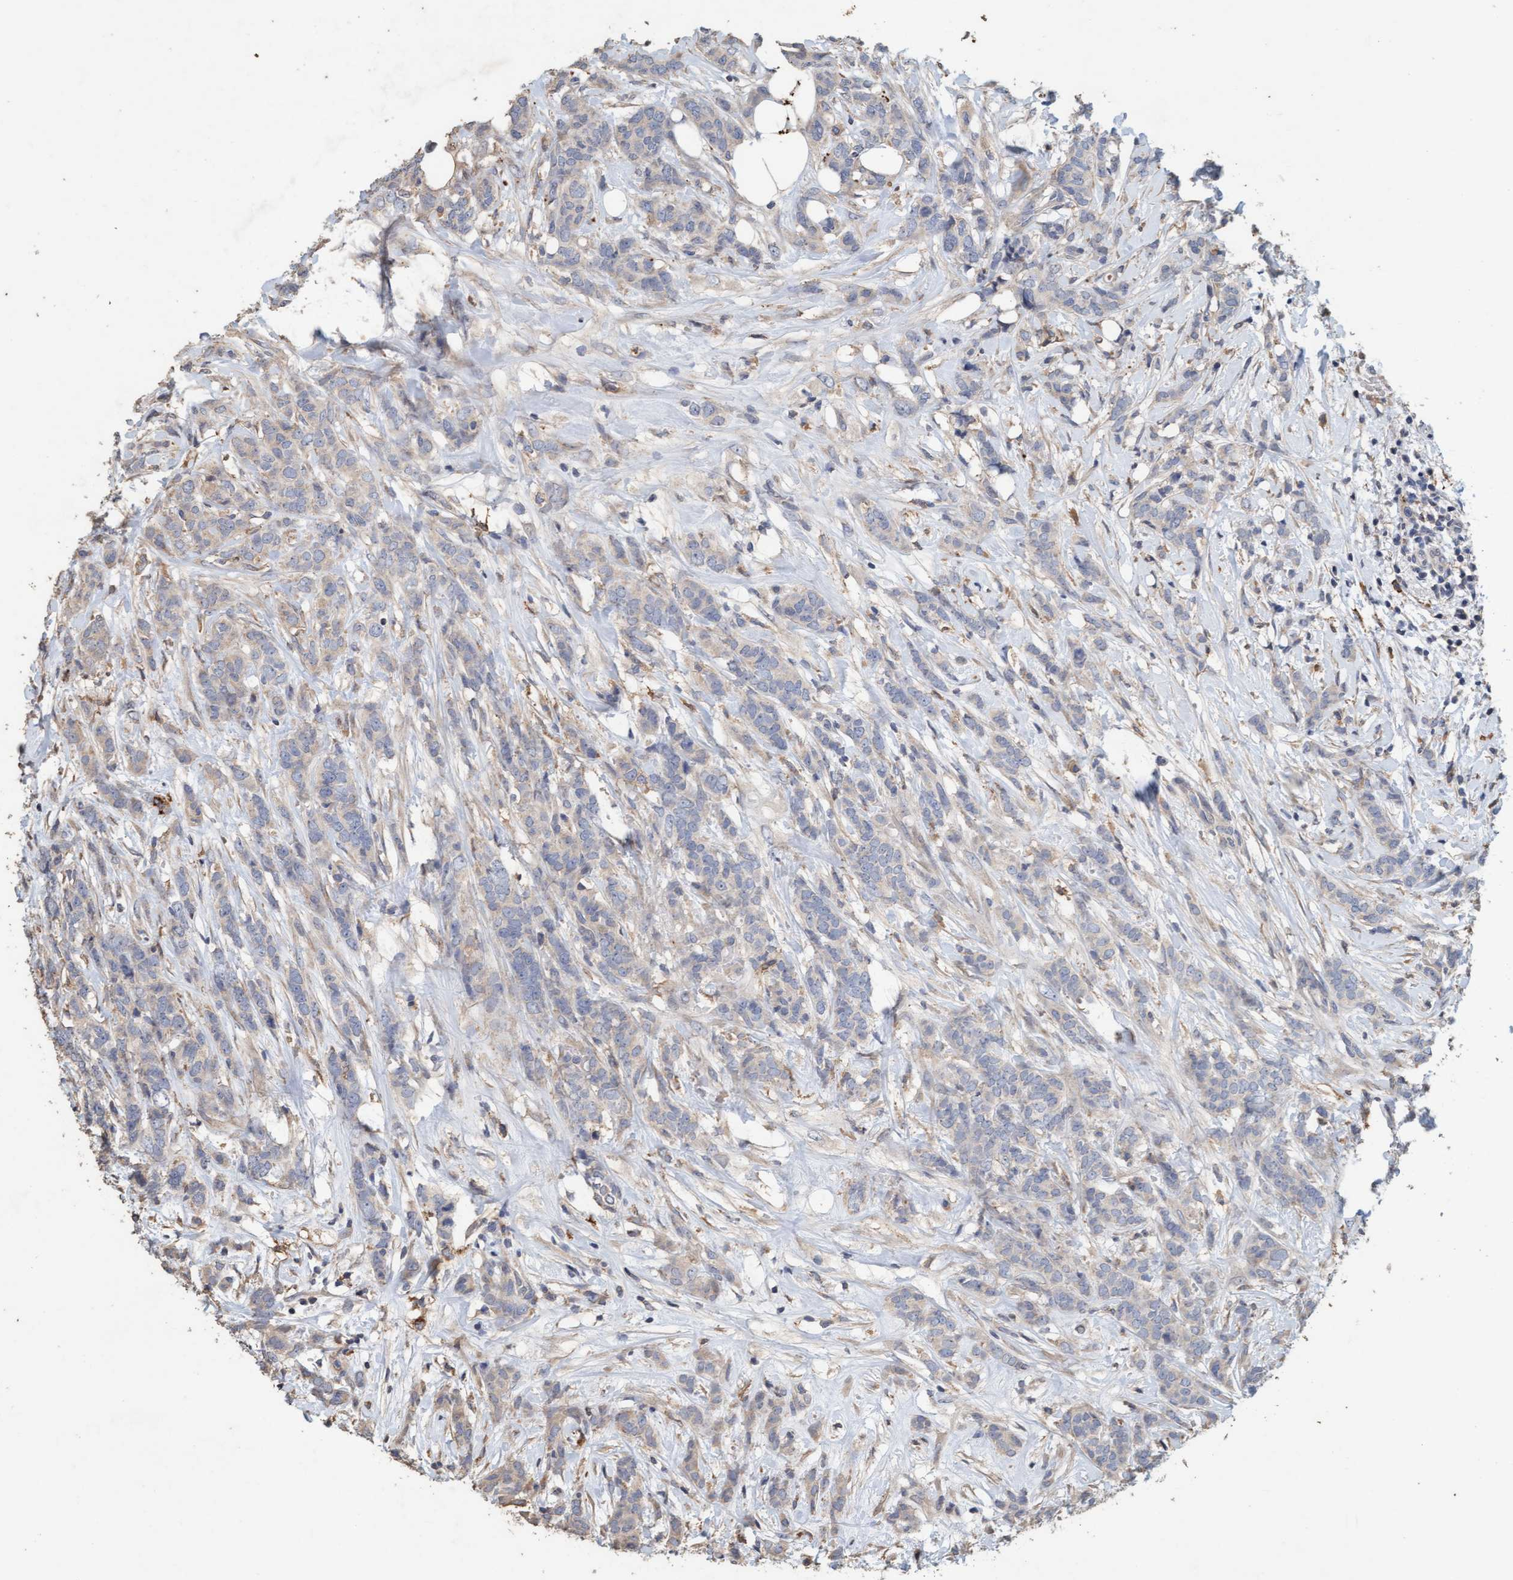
{"staining": {"intensity": "weak", "quantity": "<25%", "location": "cytoplasmic/membranous"}, "tissue": "breast cancer", "cell_type": "Tumor cells", "image_type": "cancer", "snomed": [{"axis": "morphology", "description": "Lobular carcinoma"}, {"axis": "topography", "description": "Skin"}, {"axis": "topography", "description": "Breast"}], "caption": "Immunohistochemistry photomicrograph of human breast cancer (lobular carcinoma) stained for a protein (brown), which demonstrates no positivity in tumor cells. (DAB (3,3'-diaminobenzidine) immunohistochemistry, high magnification).", "gene": "LONRF1", "patient": {"sex": "female", "age": 46}}